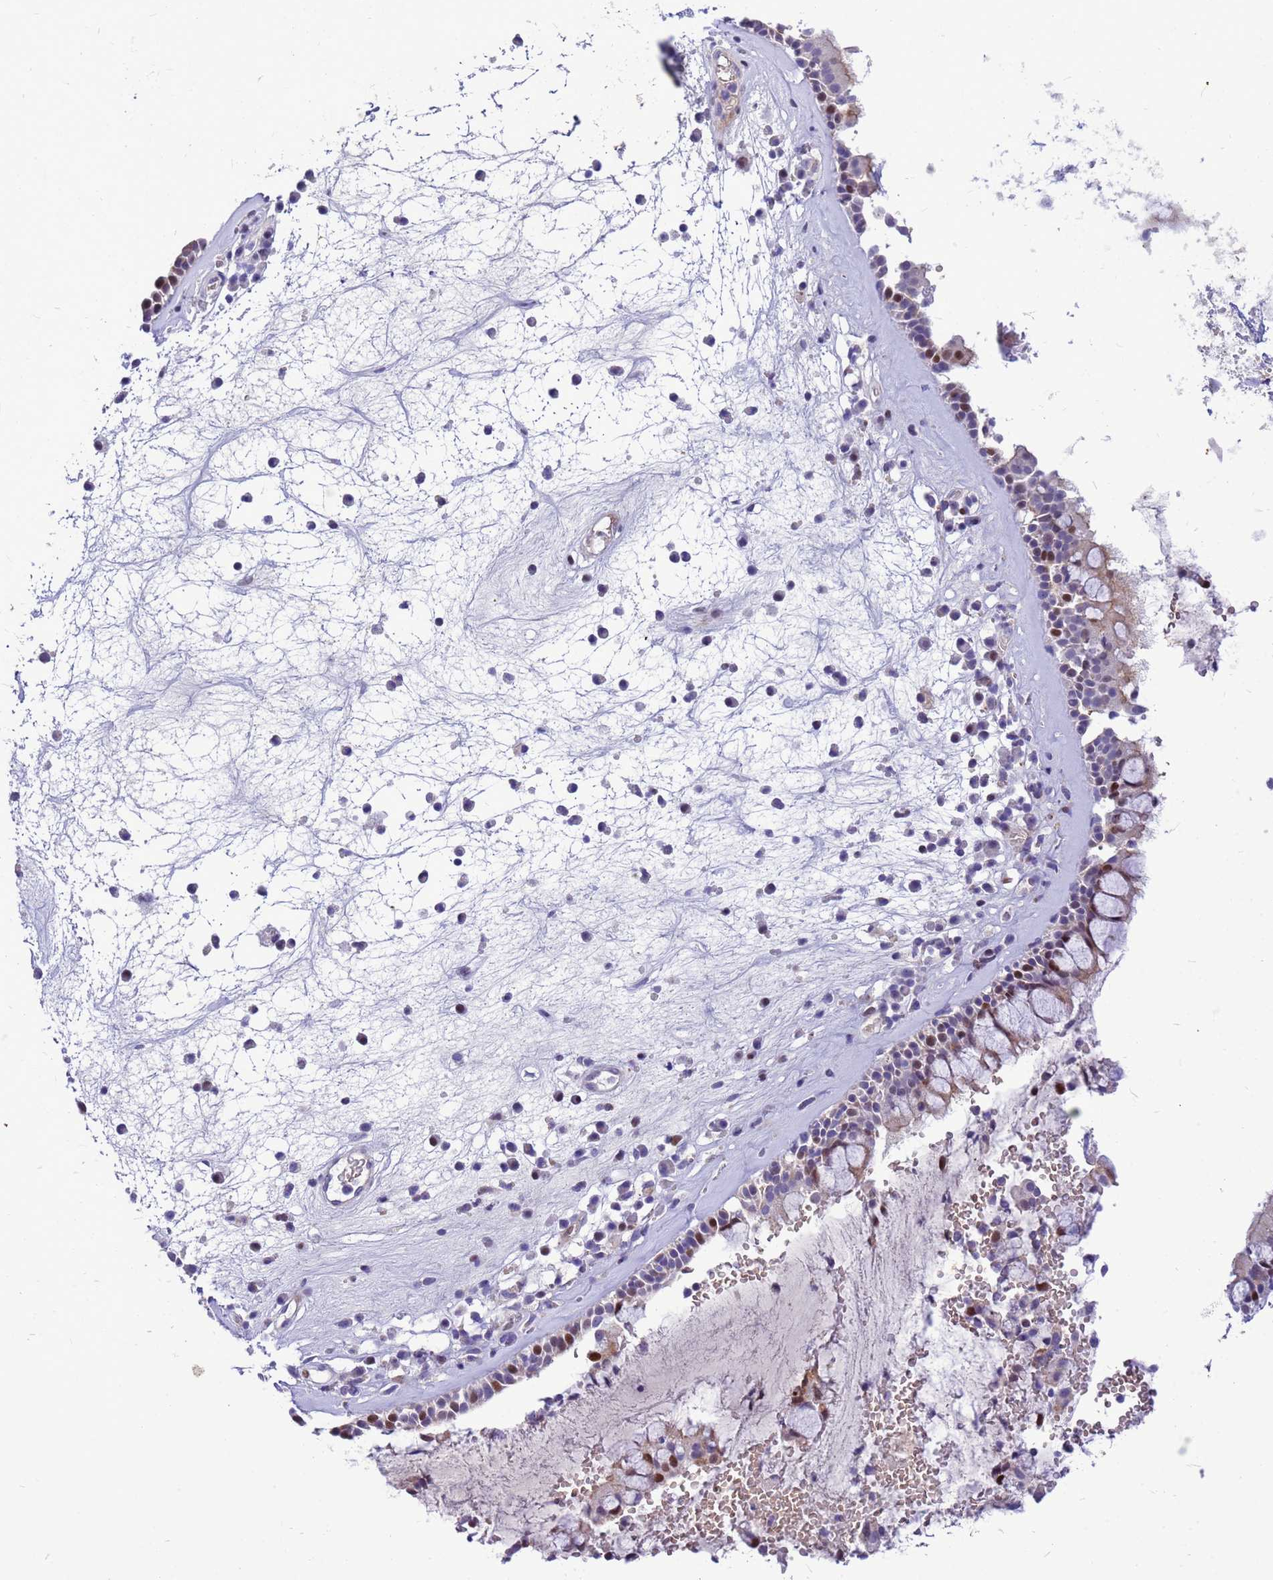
{"staining": {"intensity": "moderate", "quantity": "<25%", "location": "nuclear"}, "tissue": "nasopharynx", "cell_type": "Respiratory epithelial cells", "image_type": "normal", "snomed": [{"axis": "morphology", "description": "Normal tissue, NOS"}, {"axis": "morphology", "description": "Inflammation, NOS"}, {"axis": "topography", "description": "Nasopharynx"}], "caption": "Nasopharynx stained with DAB IHC reveals low levels of moderate nuclear expression in approximately <25% of respiratory epithelial cells.", "gene": "ADAMTS7", "patient": {"sex": "male", "age": 70}}